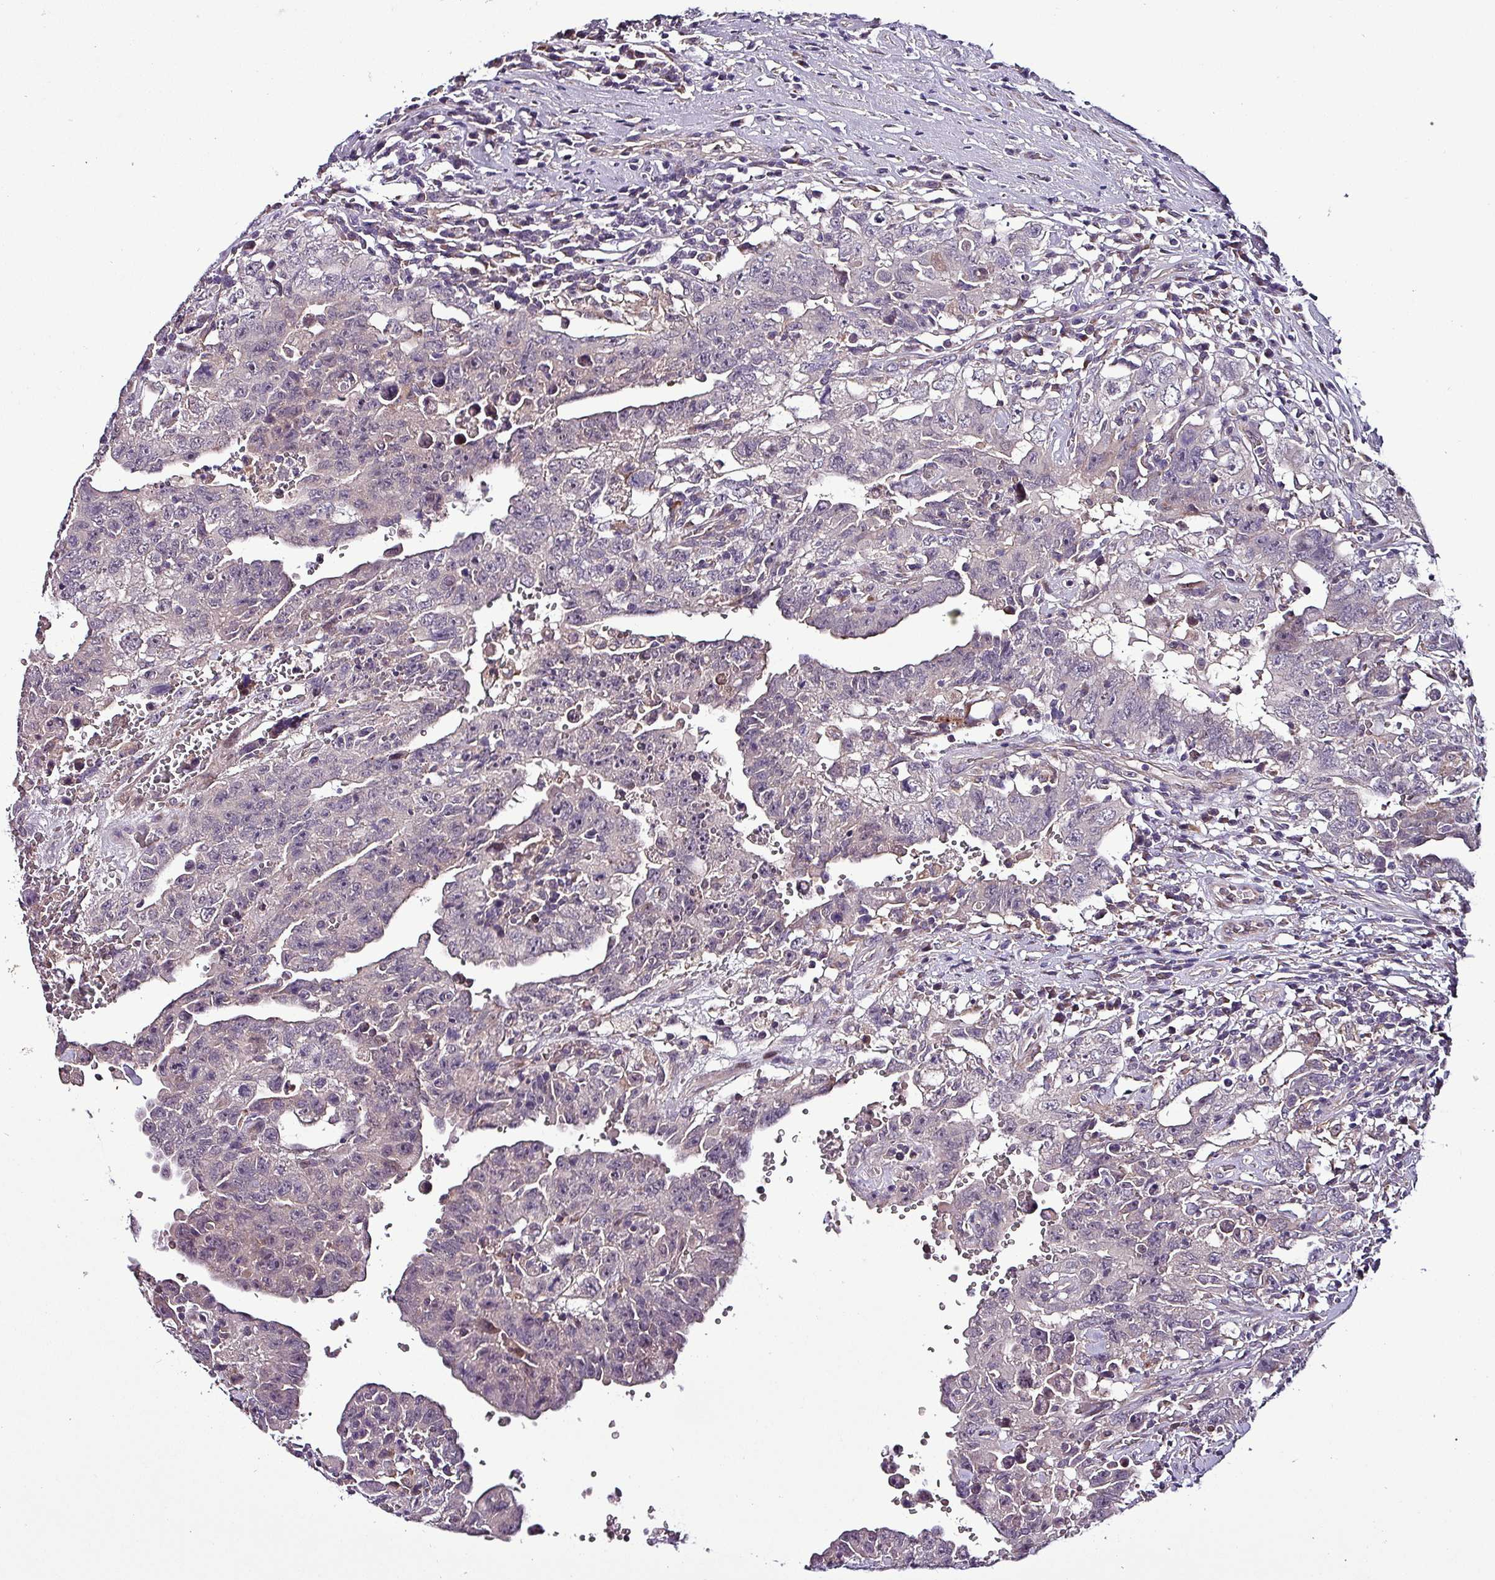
{"staining": {"intensity": "negative", "quantity": "none", "location": "none"}, "tissue": "testis cancer", "cell_type": "Tumor cells", "image_type": "cancer", "snomed": [{"axis": "morphology", "description": "Carcinoma, Embryonal, NOS"}, {"axis": "topography", "description": "Testis"}], "caption": "IHC micrograph of human embryonal carcinoma (testis) stained for a protein (brown), which exhibits no positivity in tumor cells.", "gene": "GRAPL", "patient": {"sex": "male", "age": 26}}